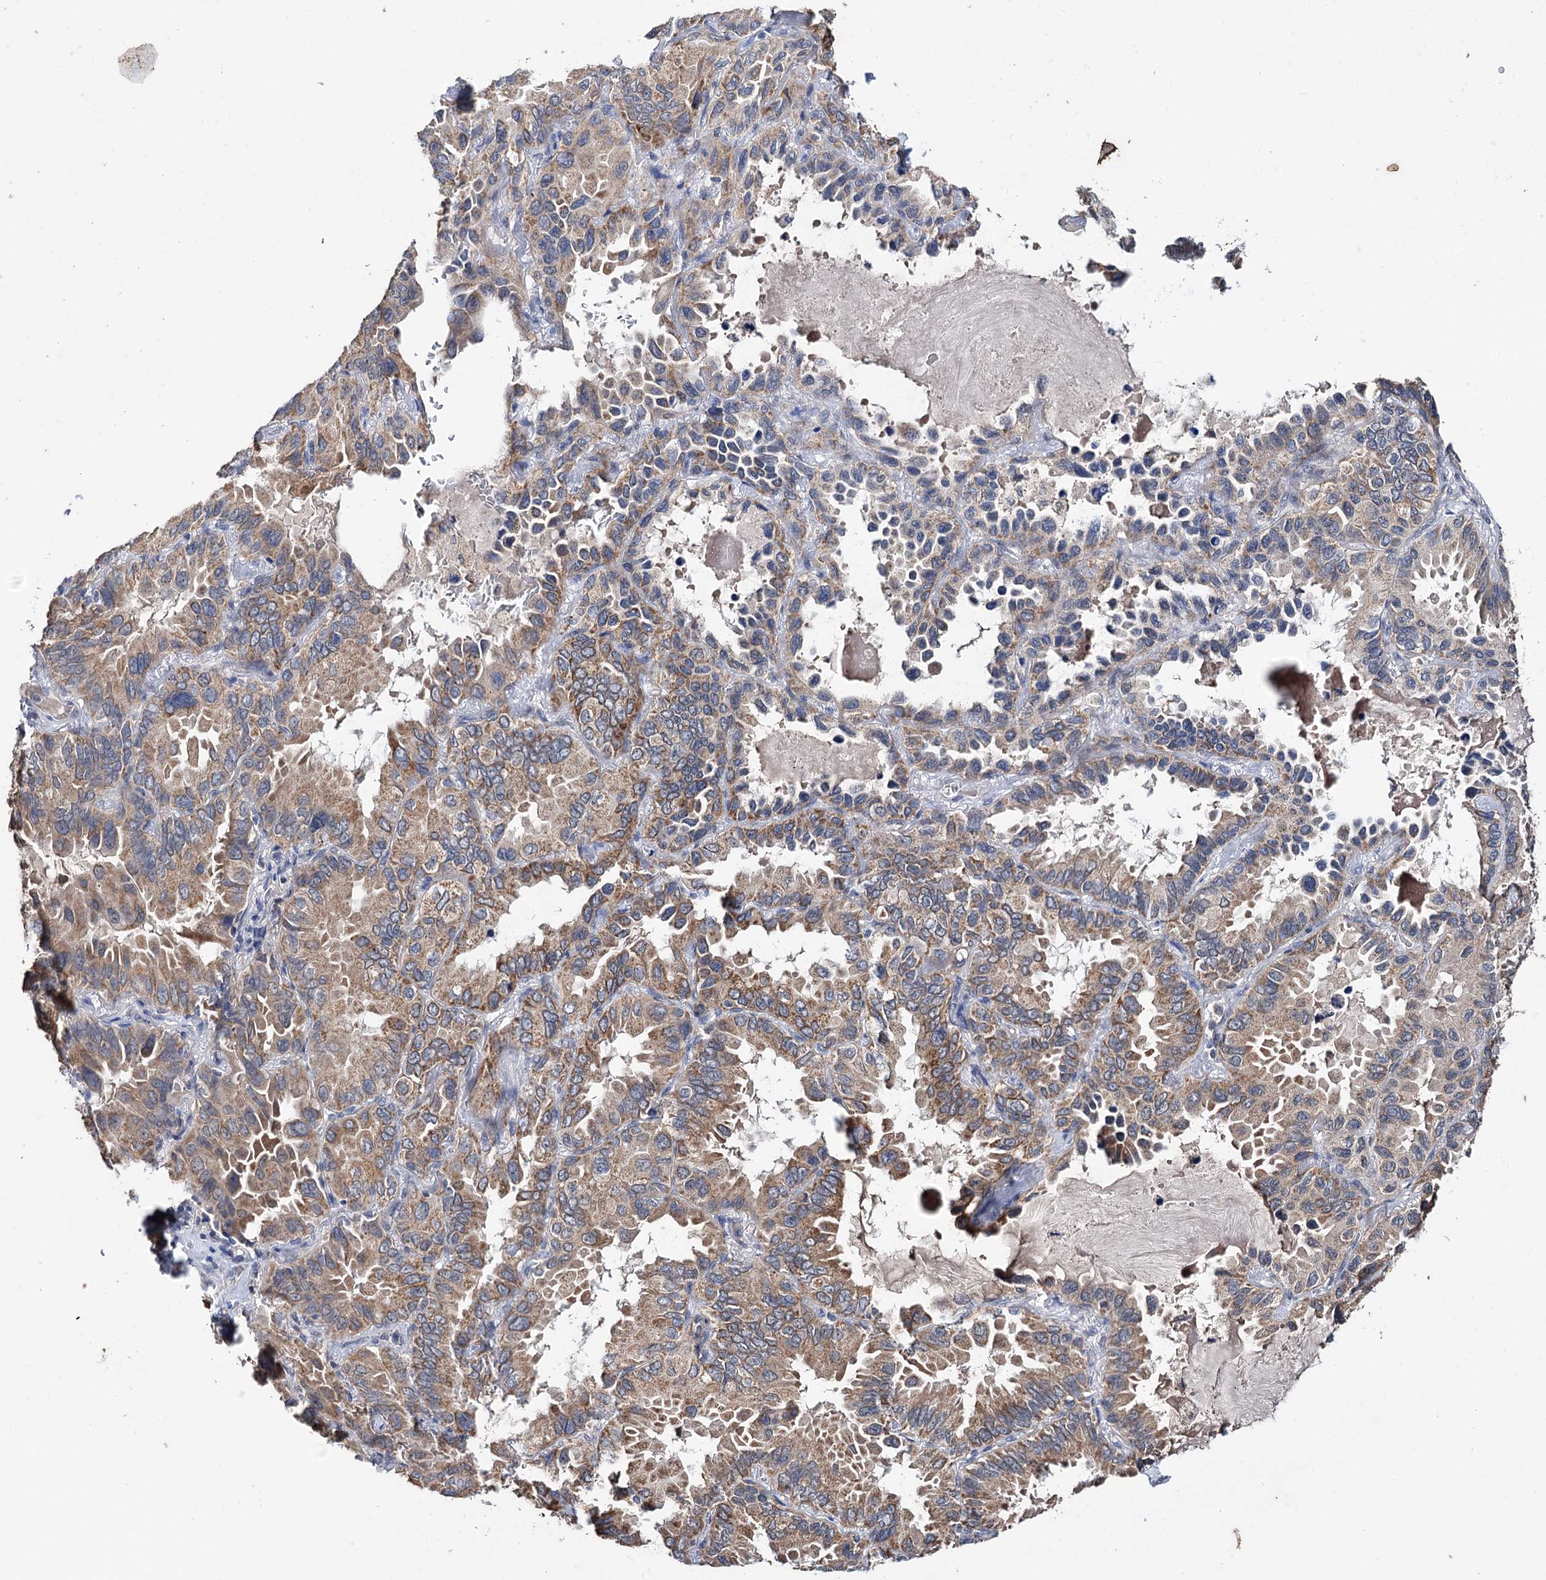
{"staining": {"intensity": "moderate", "quantity": ">75%", "location": "cytoplasmic/membranous"}, "tissue": "lung cancer", "cell_type": "Tumor cells", "image_type": "cancer", "snomed": [{"axis": "morphology", "description": "Adenocarcinoma, NOS"}, {"axis": "topography", "description": "Lung"}], "caption": "The photomicrograph displays staining of lung adenocarcinoma, revealing moderate cytoplasmic/membranous protein staining (brown color) within tumor cells. (Brightfield microscopy of DAB IHC at high magnification).", "gene": "CLPB", "patient": {"sex": "male", "age": 64}}